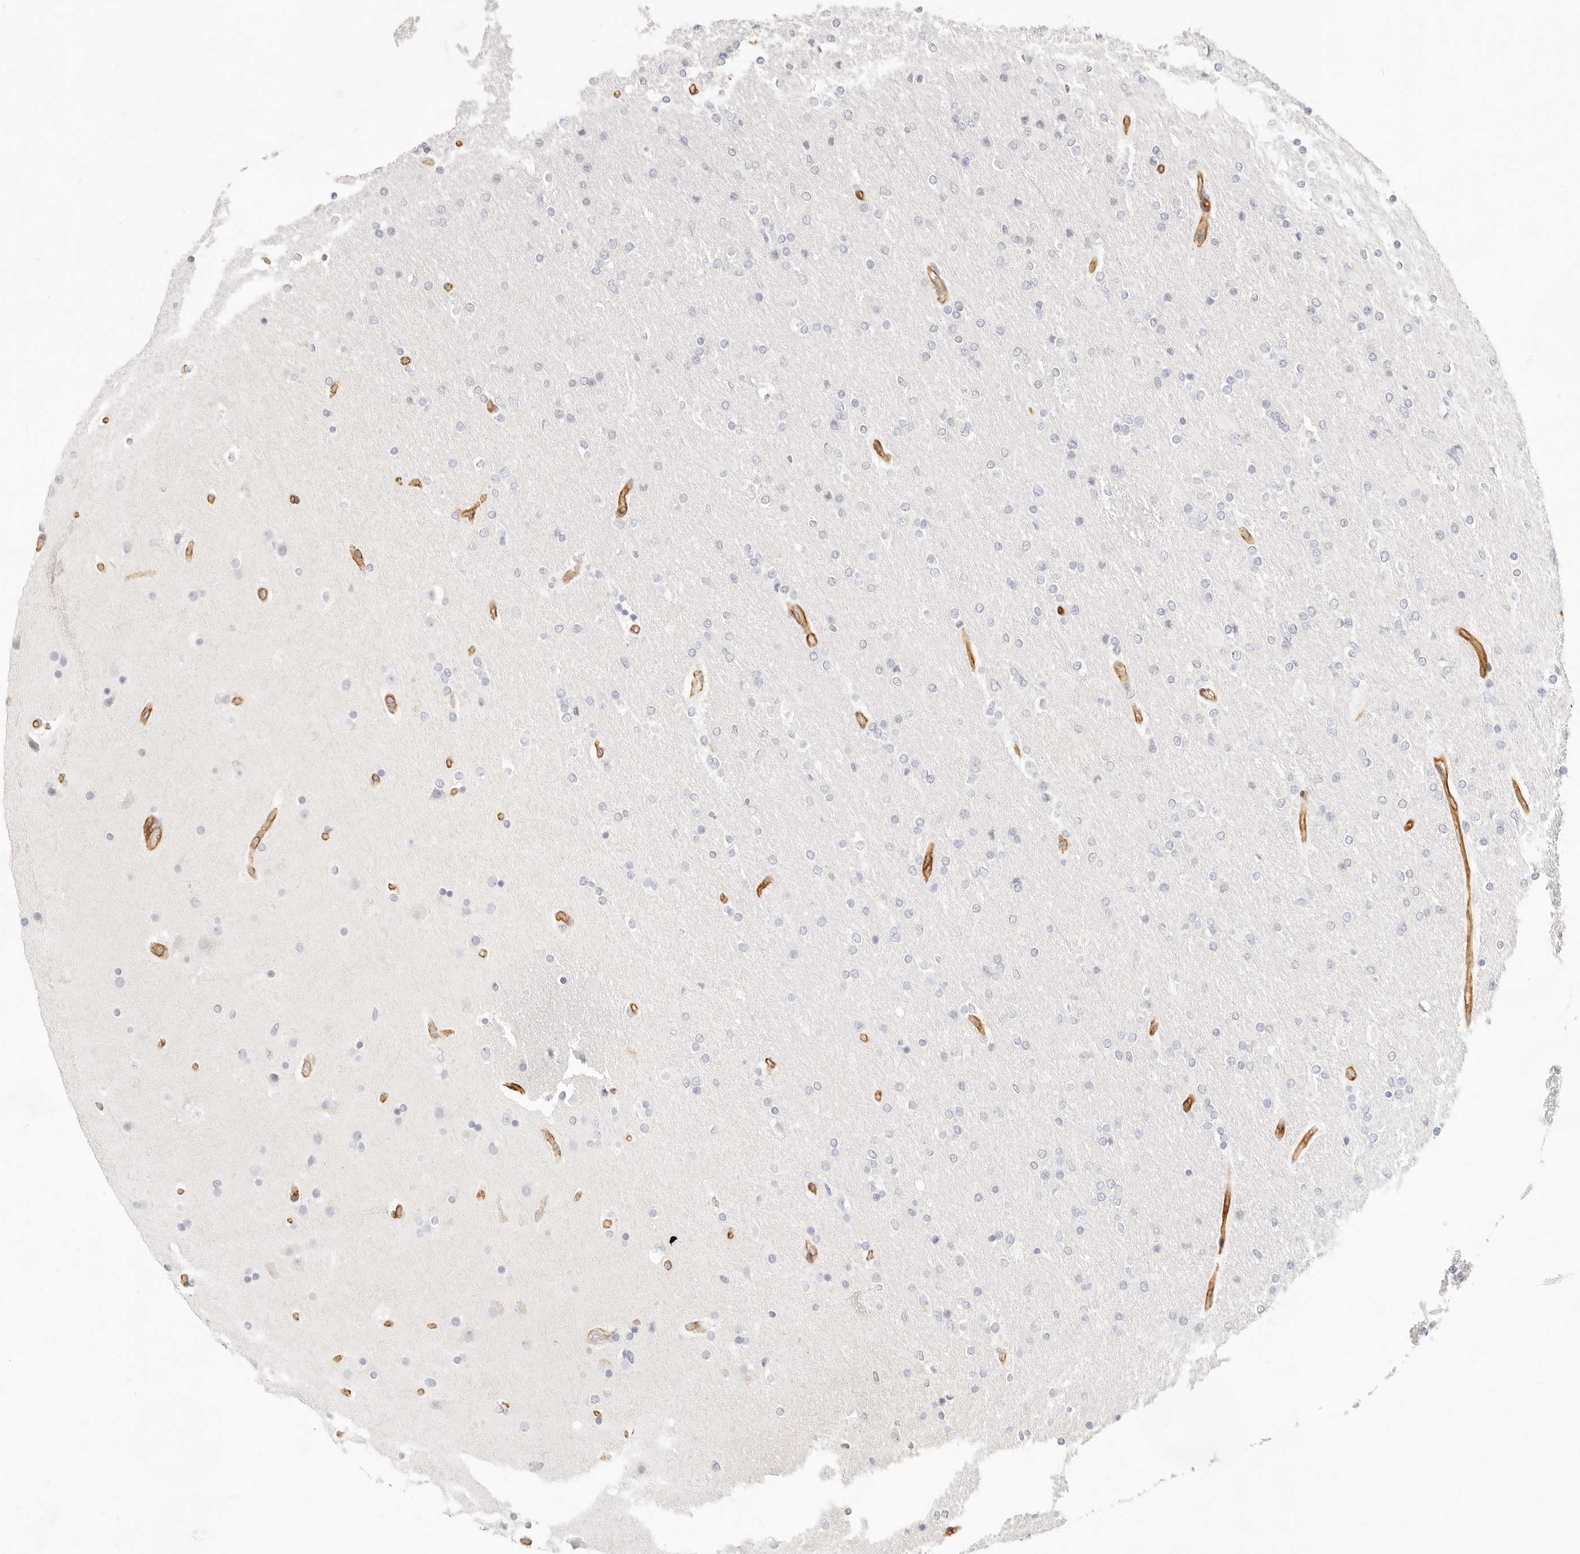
{"staining": {"intensity": "negative", "quantity": "none", "location": "none"}, "tissue": "glioma", "cell_type": "Tumor cells", "image_type": "cancer", "snomed": [{"axis": "morphology", "description": "Glioma, malignant, High grade"}, {"axis": "topography", "description": "Cerebral cortex"}], "caption": "High-grade glioma (malignant) stained for a protein using IHC exhibits no positivity tumor cells.", "gene": "NUS1", "patient": {"sex": "female", "age": 36}}